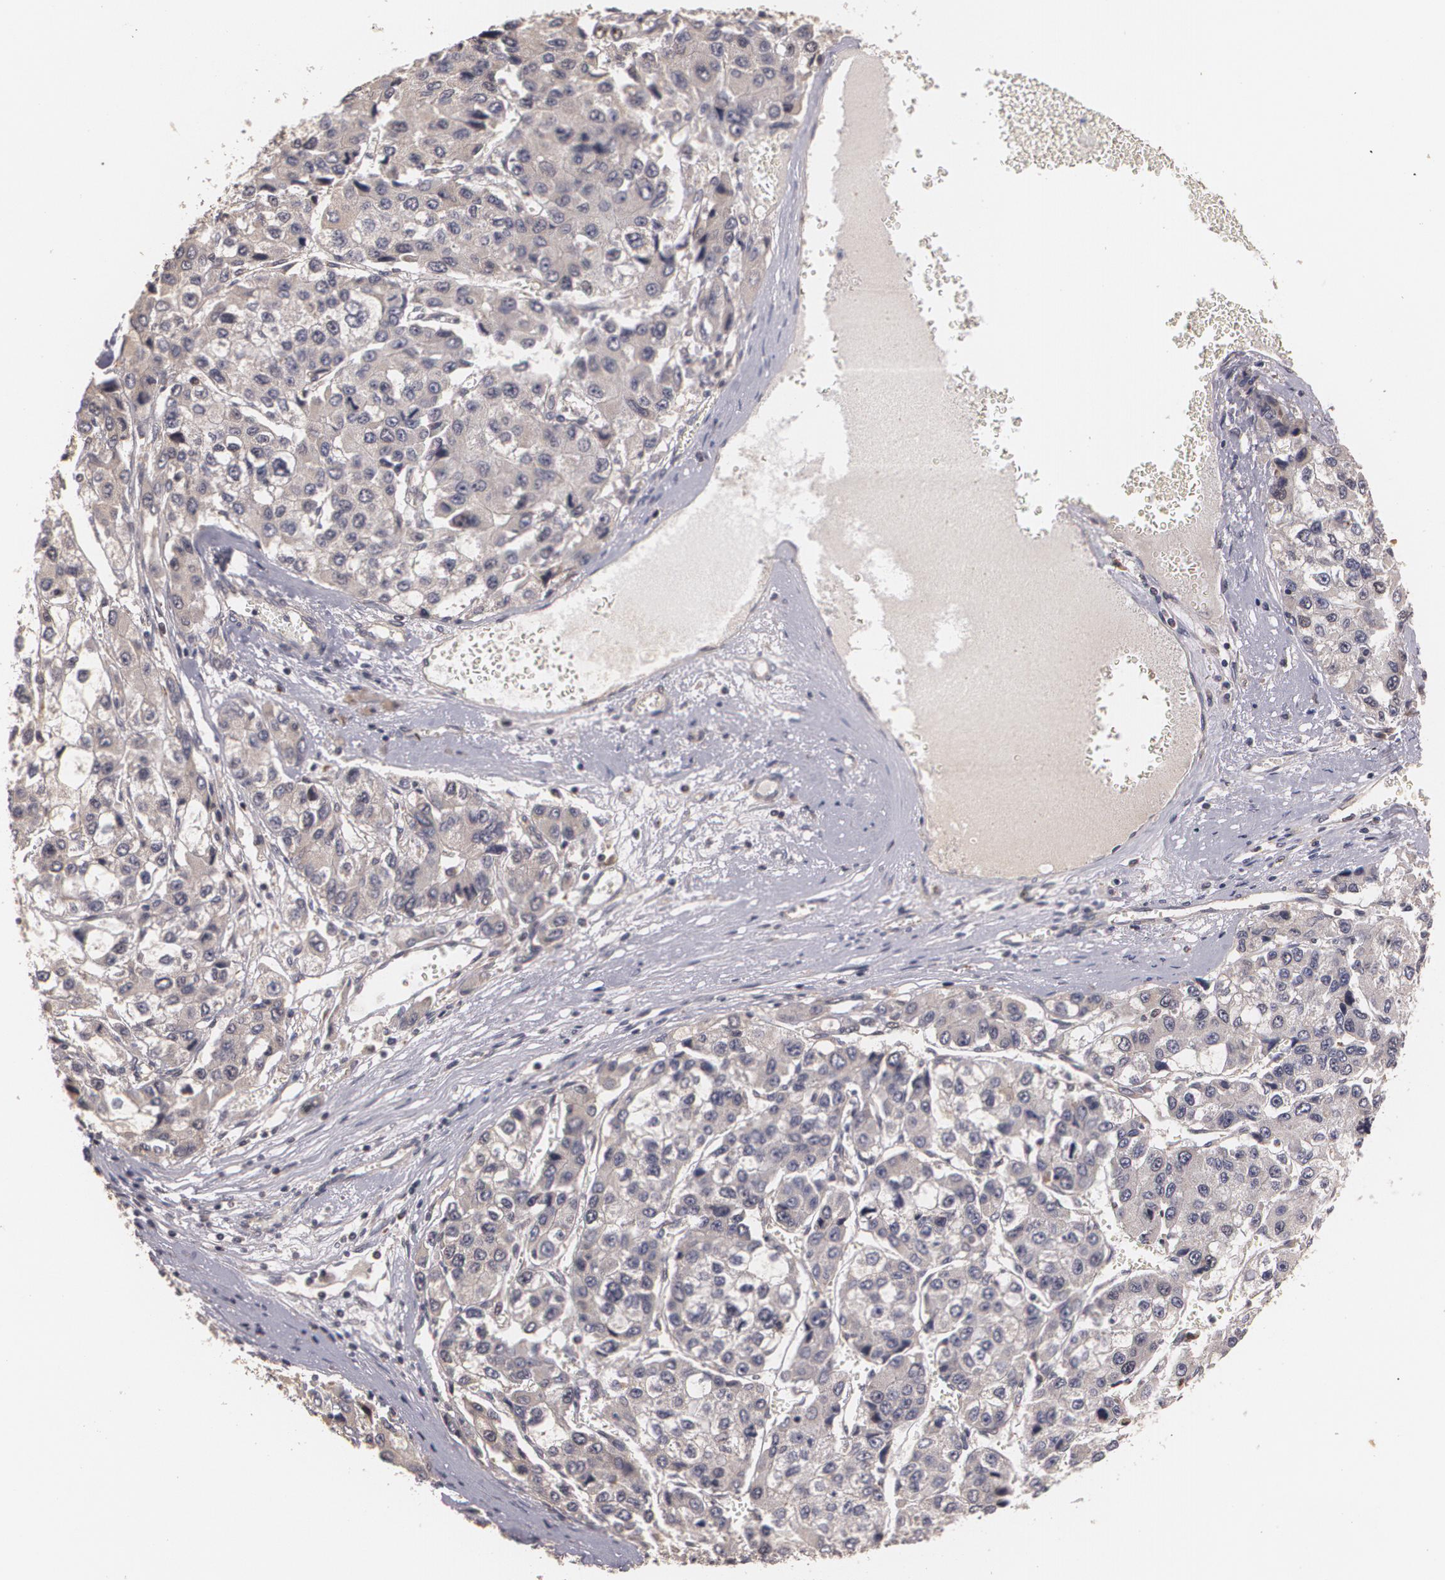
{"staining": {"intensity": "weak", "quantity": "25%-75%", "location": "cytoplasmic/membranous"}, "tissue": "liver cancer", "cell_type": "Tumor cells", "image_type": "cancer", "snomed": [{"axis": "morphology", "description": "Carcinoma, Hepatocellular, NOS"}, {"axis": "topography", "description": "Liver"}], "caption": "Immunohistochemistry (IHC) image of liver cancer (hepatocellular carcinoma) stained for a protein (brown), which exhibits low levels of weak cytoplasmic/membranous staining in about 25%-75% of tumor cells.", "gene": "BRCA1", "patient": {"sex": "female", "age": 66}}